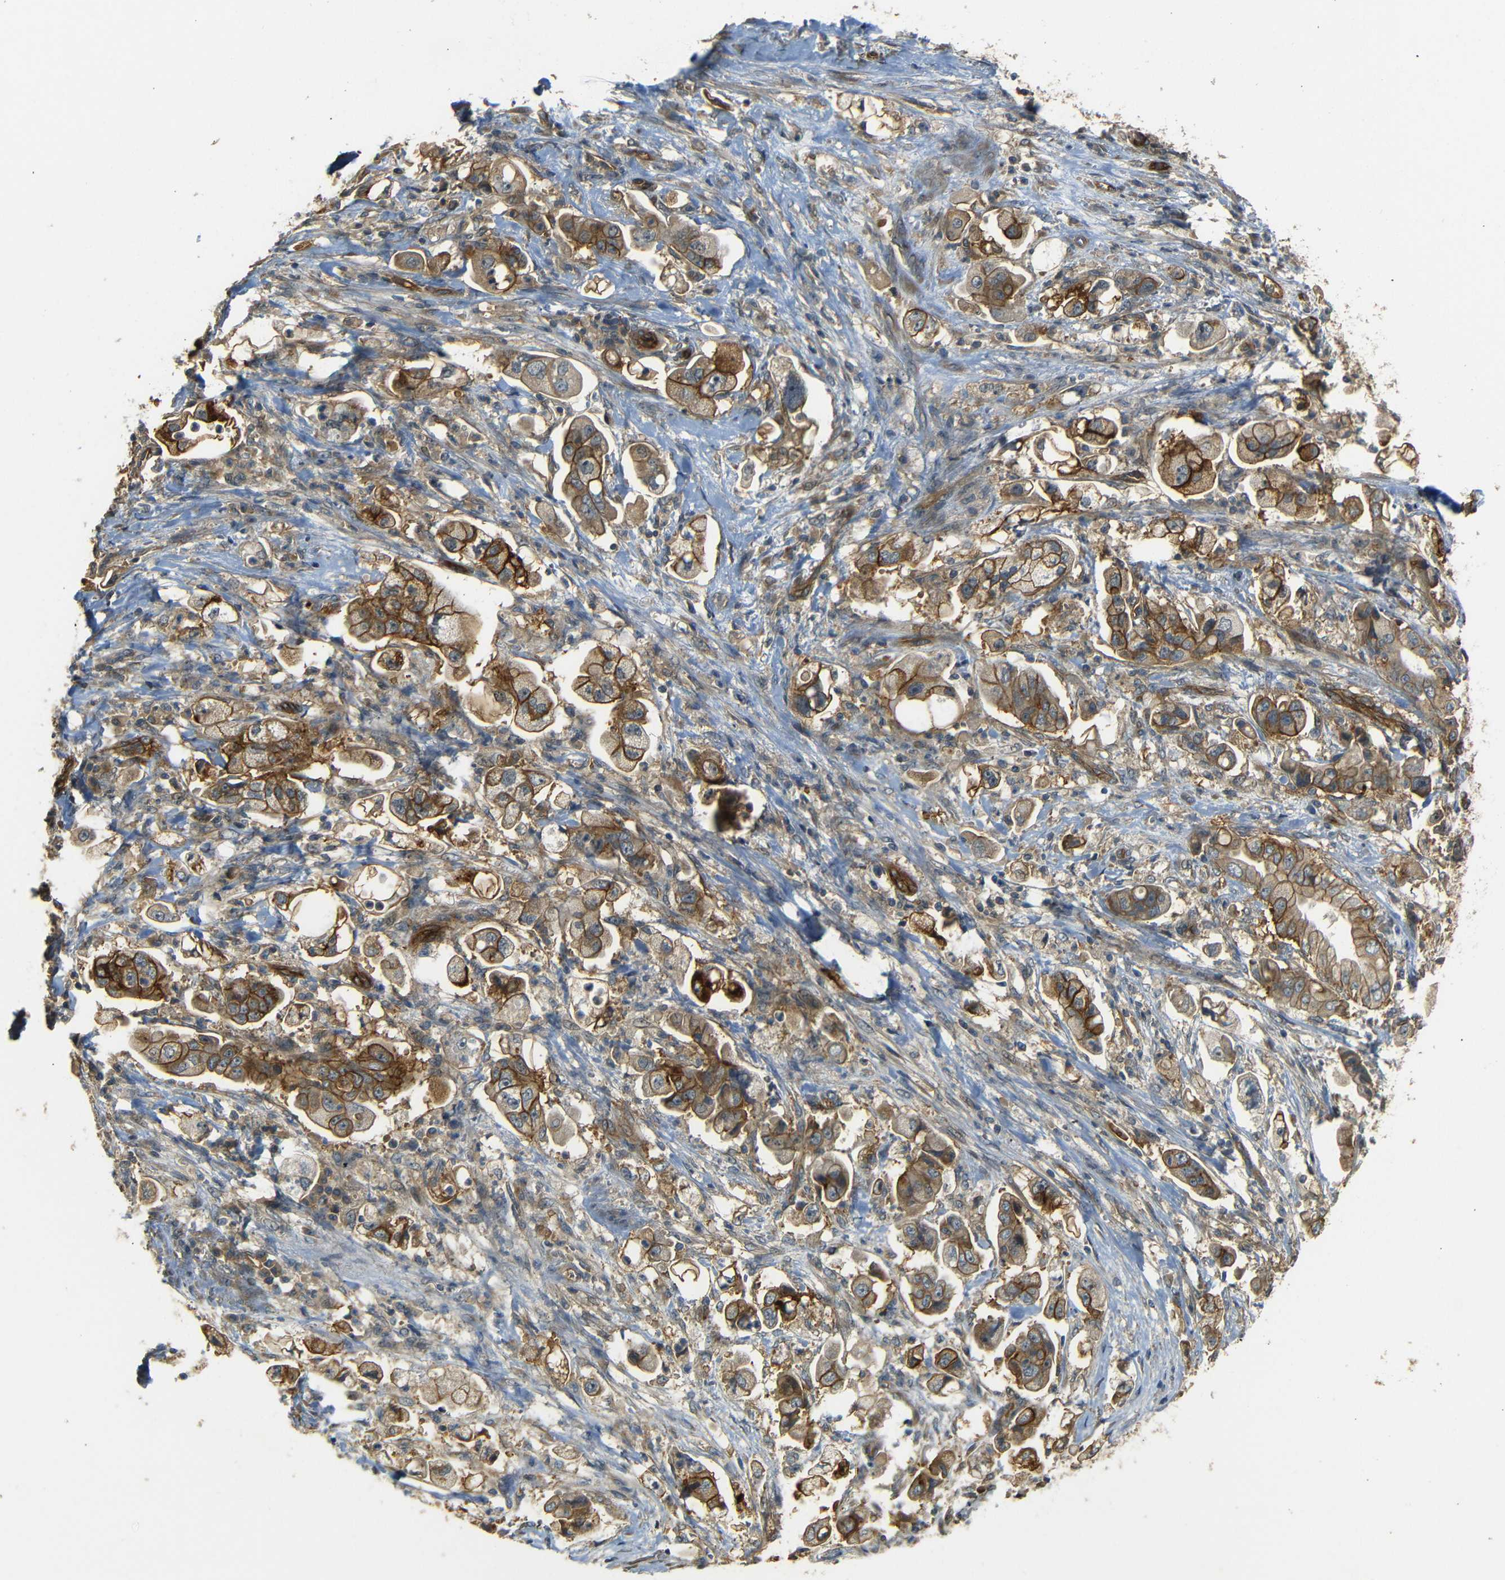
{"staining": {"intensity": "strong", "quantity": ">75%", "location": "cytoplasmic/membranous"}, "tissue": "stomach cancer", "cell_type": "Tumor cells", "image_type": "cancer", "snomed": [{"axis": "morphology", "description": "Adenocarcinoma, NOS"}, {"axis": "topography", "description": "Stomach"}], "caption": "Immunohistochemistry of human adenocarcinoma (stomach) displays high levels of strong cytoplasmic/membranous expression in about >75% of tumor cells.", "gene": "RELL1", "patient": {"sex": "male", "age": 62}}